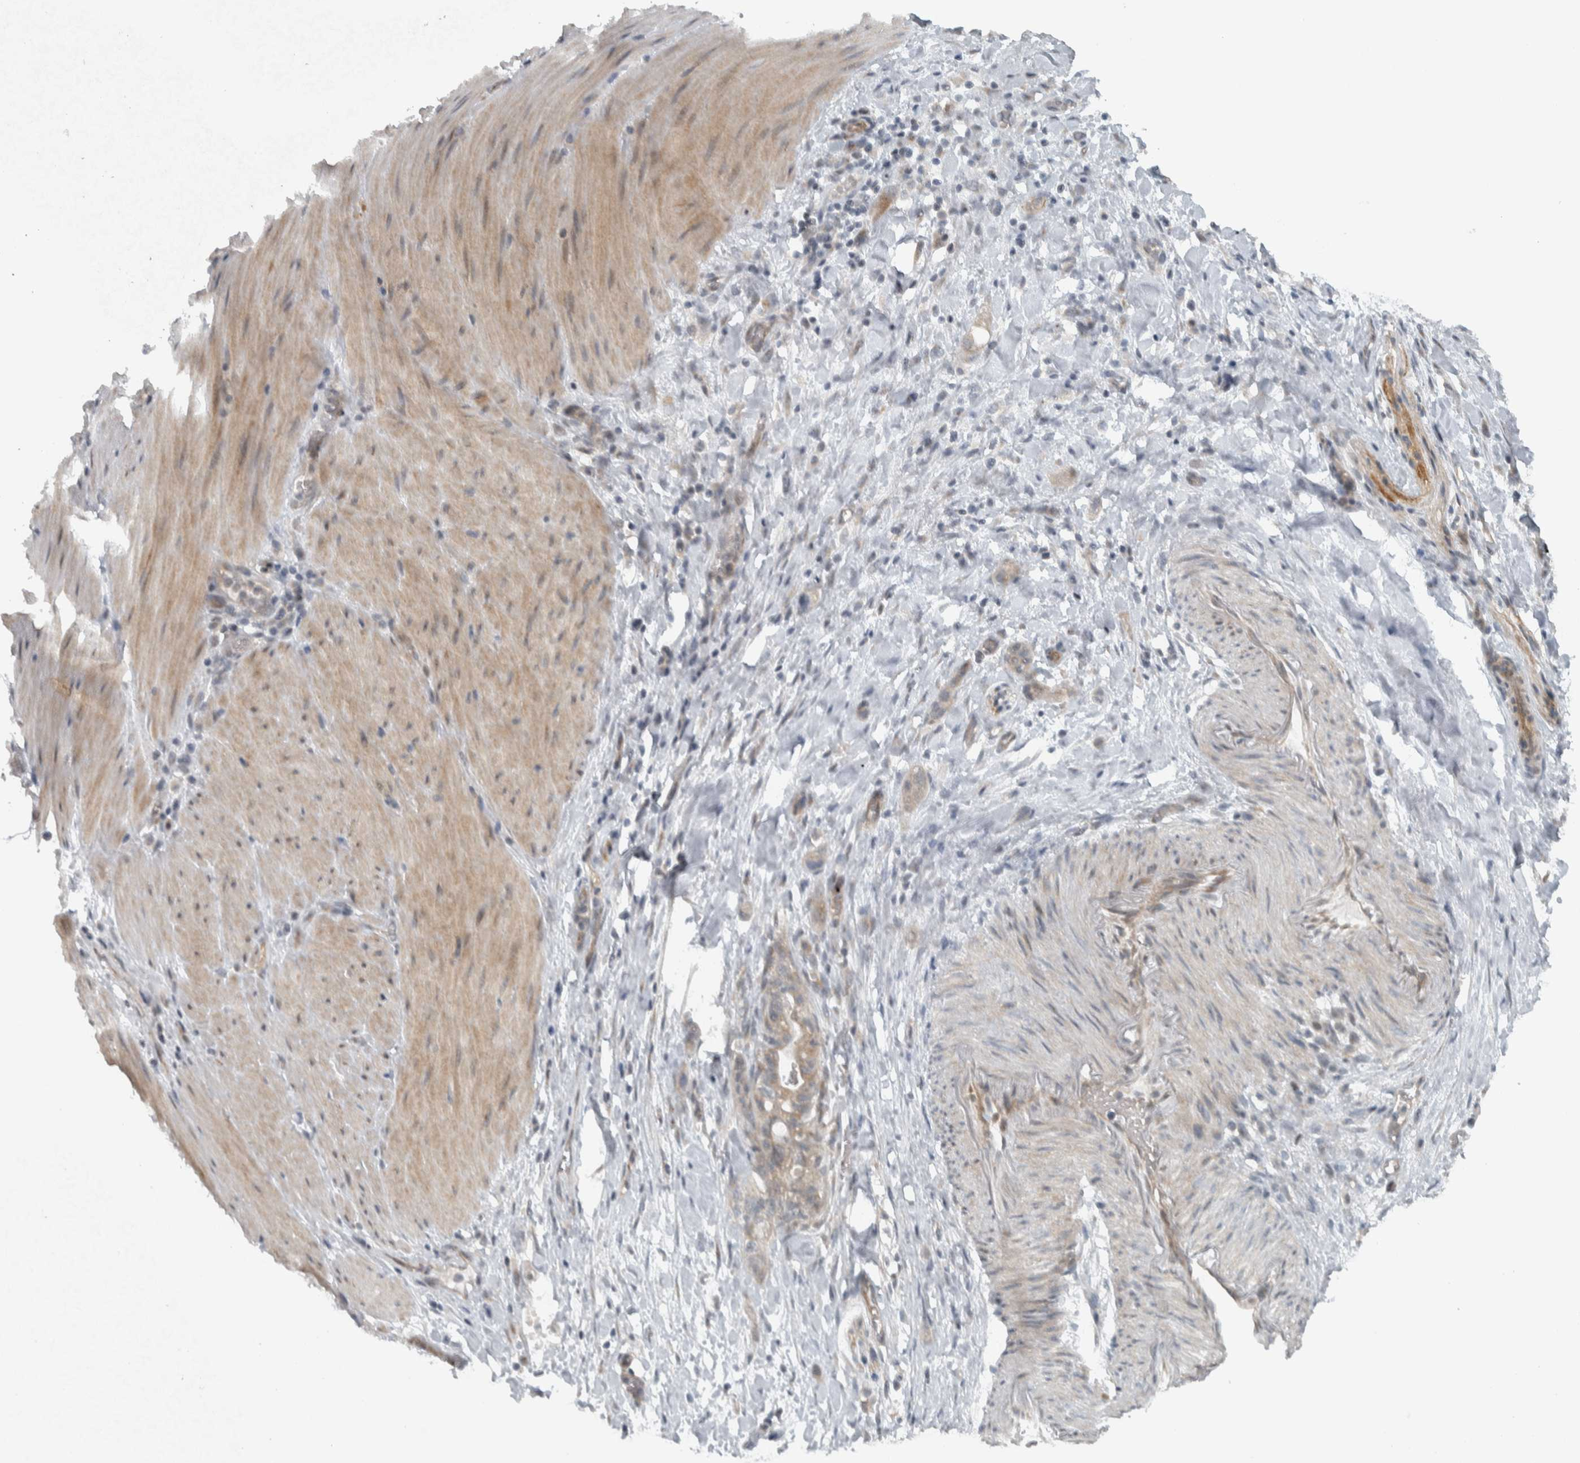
{"staining": {"intensity": "weak", "quantity": "25%-75%", "location": "cytoplasmic/membranous"}, "tissue": "stomach cancer", "cell_type": "Tumor cells", "image_type": "cancer", "snomed": [{"axis": "morphology", "description": "Adenocarcinoma, NOS"}, {"axis": "topography", "description": "Stomach"}, {"axis": "topography", "description": "Stomach, lower"}], "caption": "Weak cytoplasmic/membranous protein staining is present in about 25%-75% of tumor cells in stomach adenocarcinoma.", "gene": "NAPG", "patient": {"sex": "female", "age": 48}}